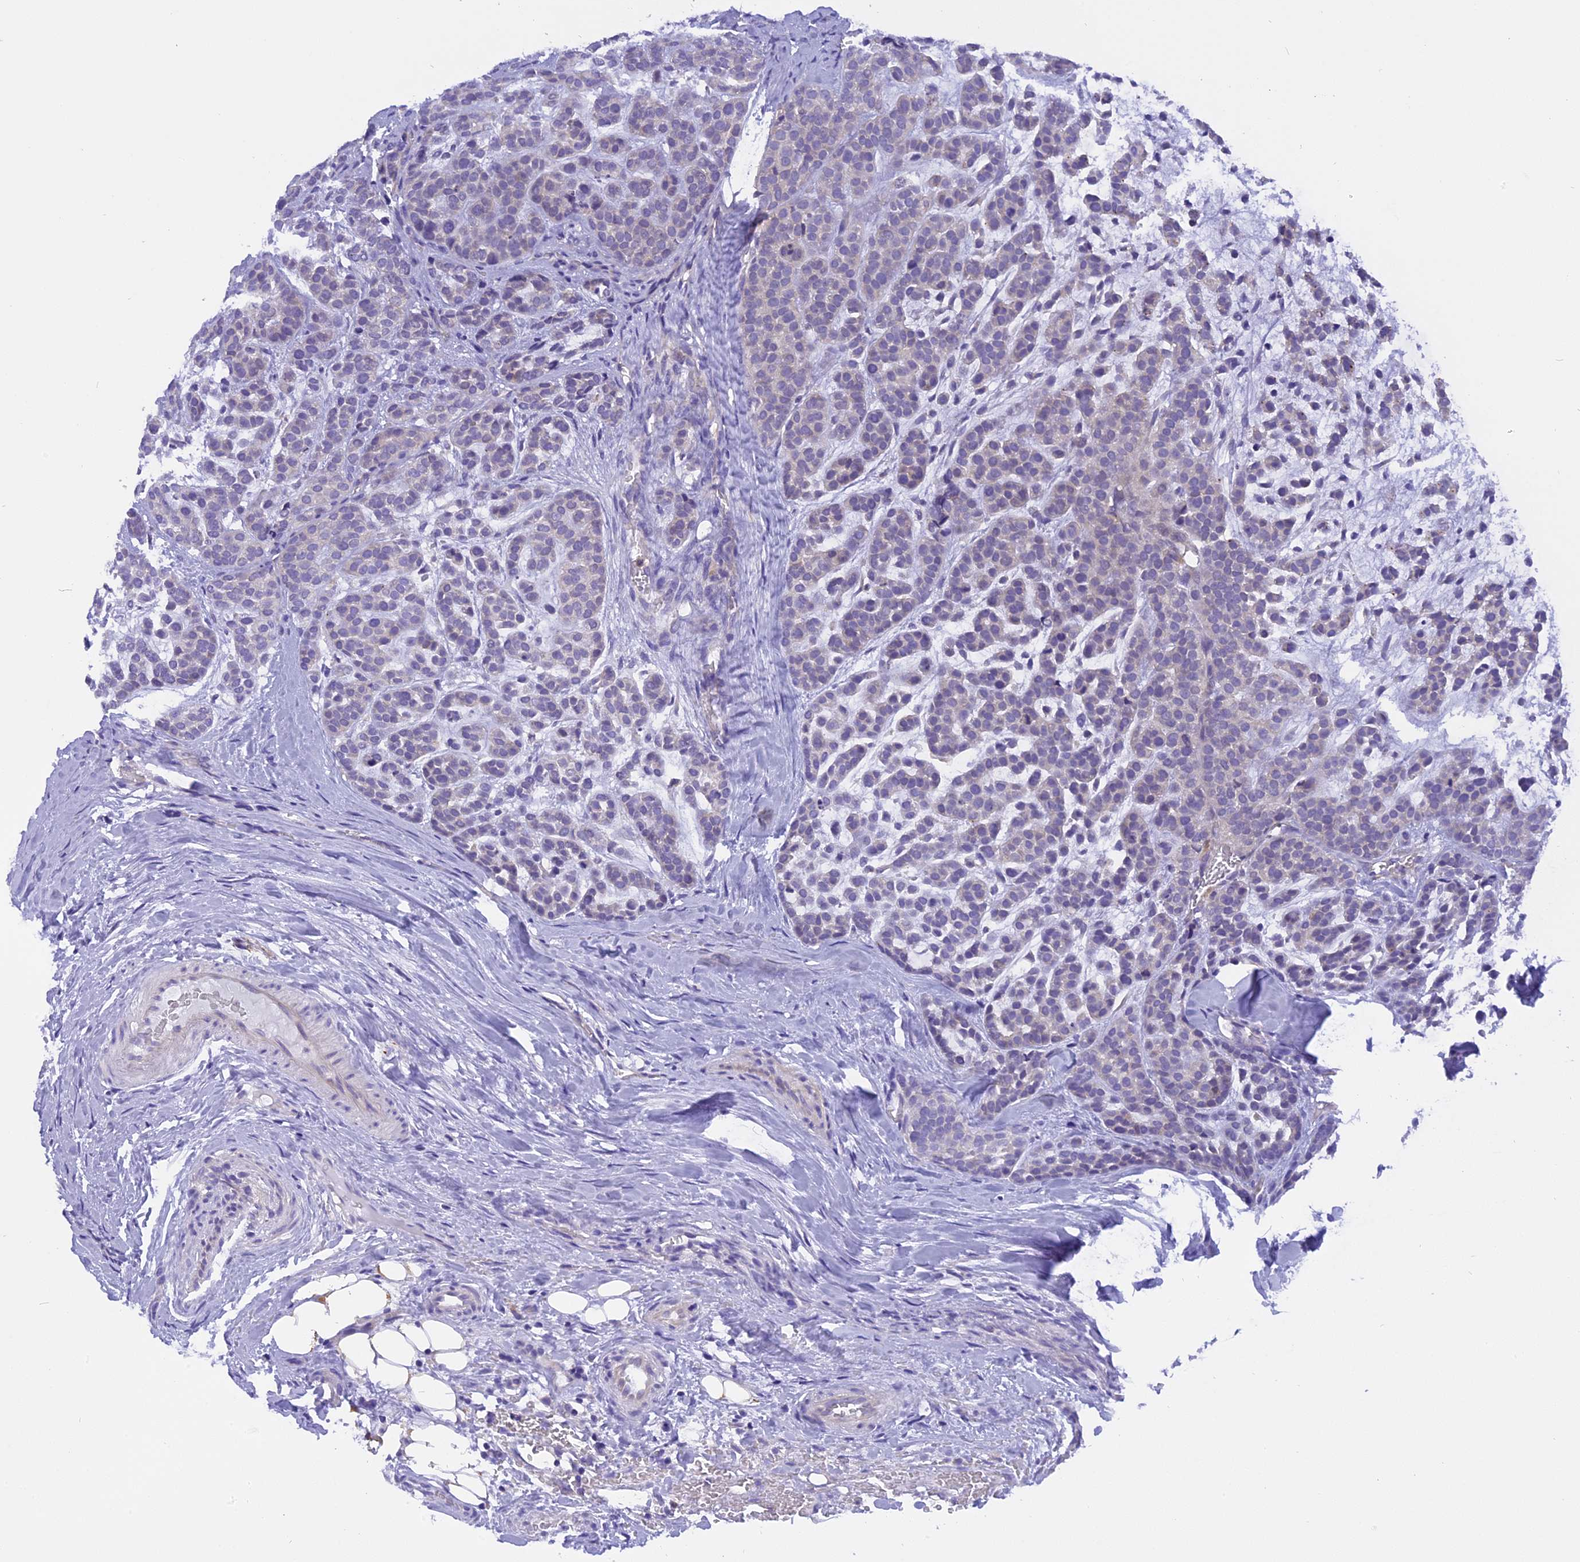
{"staining": {"intensity": "negative", "quantity": "none", "location": "none"}, "tissue": "head and neck cancer", "cell_type": "Tumor cells", "image_type": "cancer", "snomed": [{"axis": "morphology", "description": "Adenocarcinoma, NOS"}, {"axis": "morphology", "description": "Adenoma, NOS"}, {"axis": "topography", "description": "Head-Neck"}], "caption": "An immunohistochemistry (IHC) micrograph of head and neck adenoma is shown. There is no staining in tumor cells of head and neck adenoma.", "gene": "TRIM3", "patient": {"sex": "female", "age": 55}}